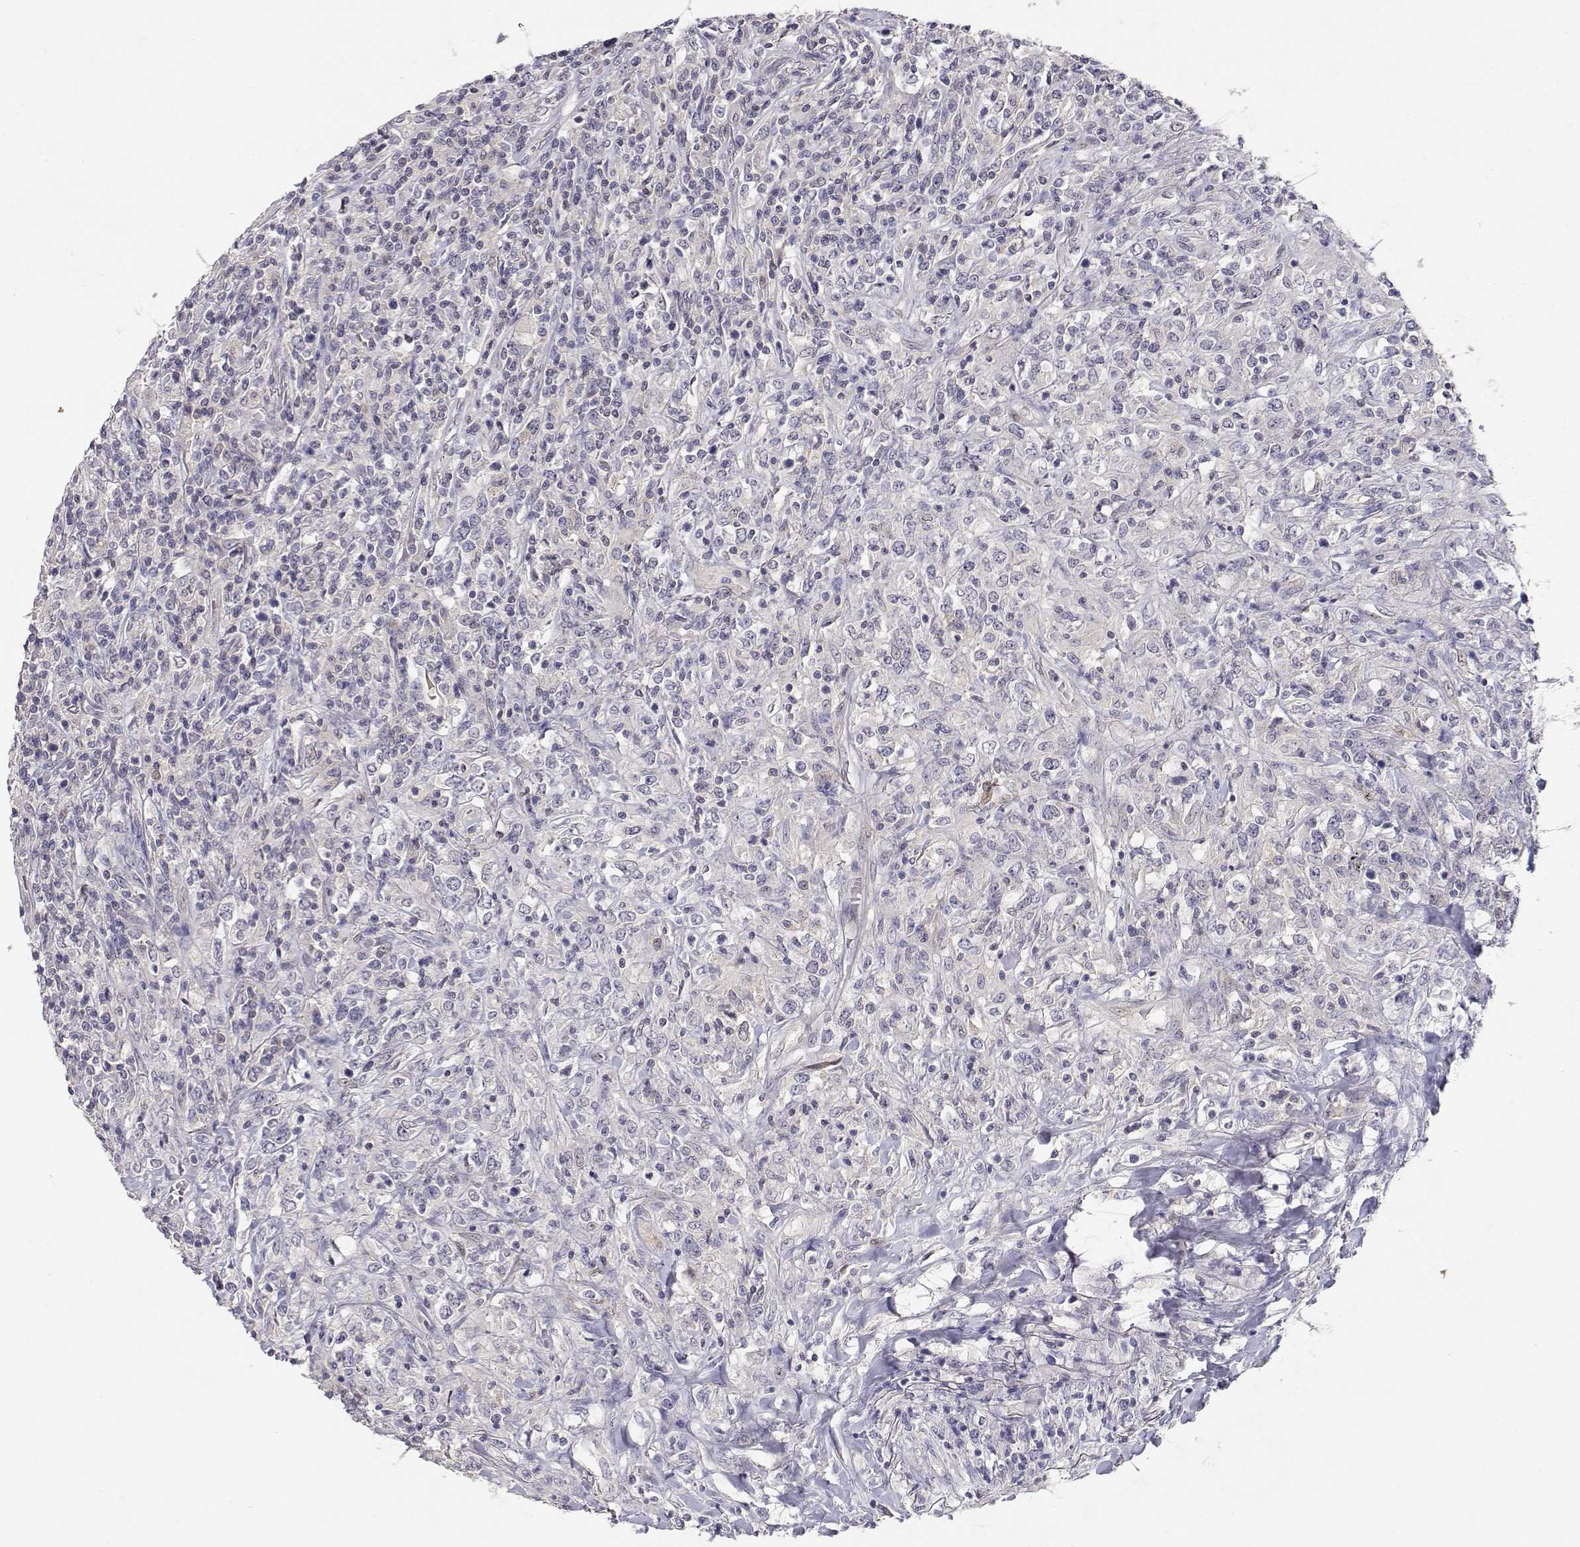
{"staining": {"intensity": "negative", "quantity": "none", "location": "none"}, "tissue": "lymphoma", "cell_type": "Tumor cells", "image_type": "cancer", "snomed": [{"axis": "morphology", "description": "Malignant lymphoma, non-Hodgkin's type, High grade"}, {"axis": "topography", "description": "Lung"}], "caption": "Histopathology image shows no significant protein expression in tumor cells of high-grade malignant lymphoma, non-Hodgkin's type.", "gene": "ADA", "patient": {"sex": "male", "age": 79}}